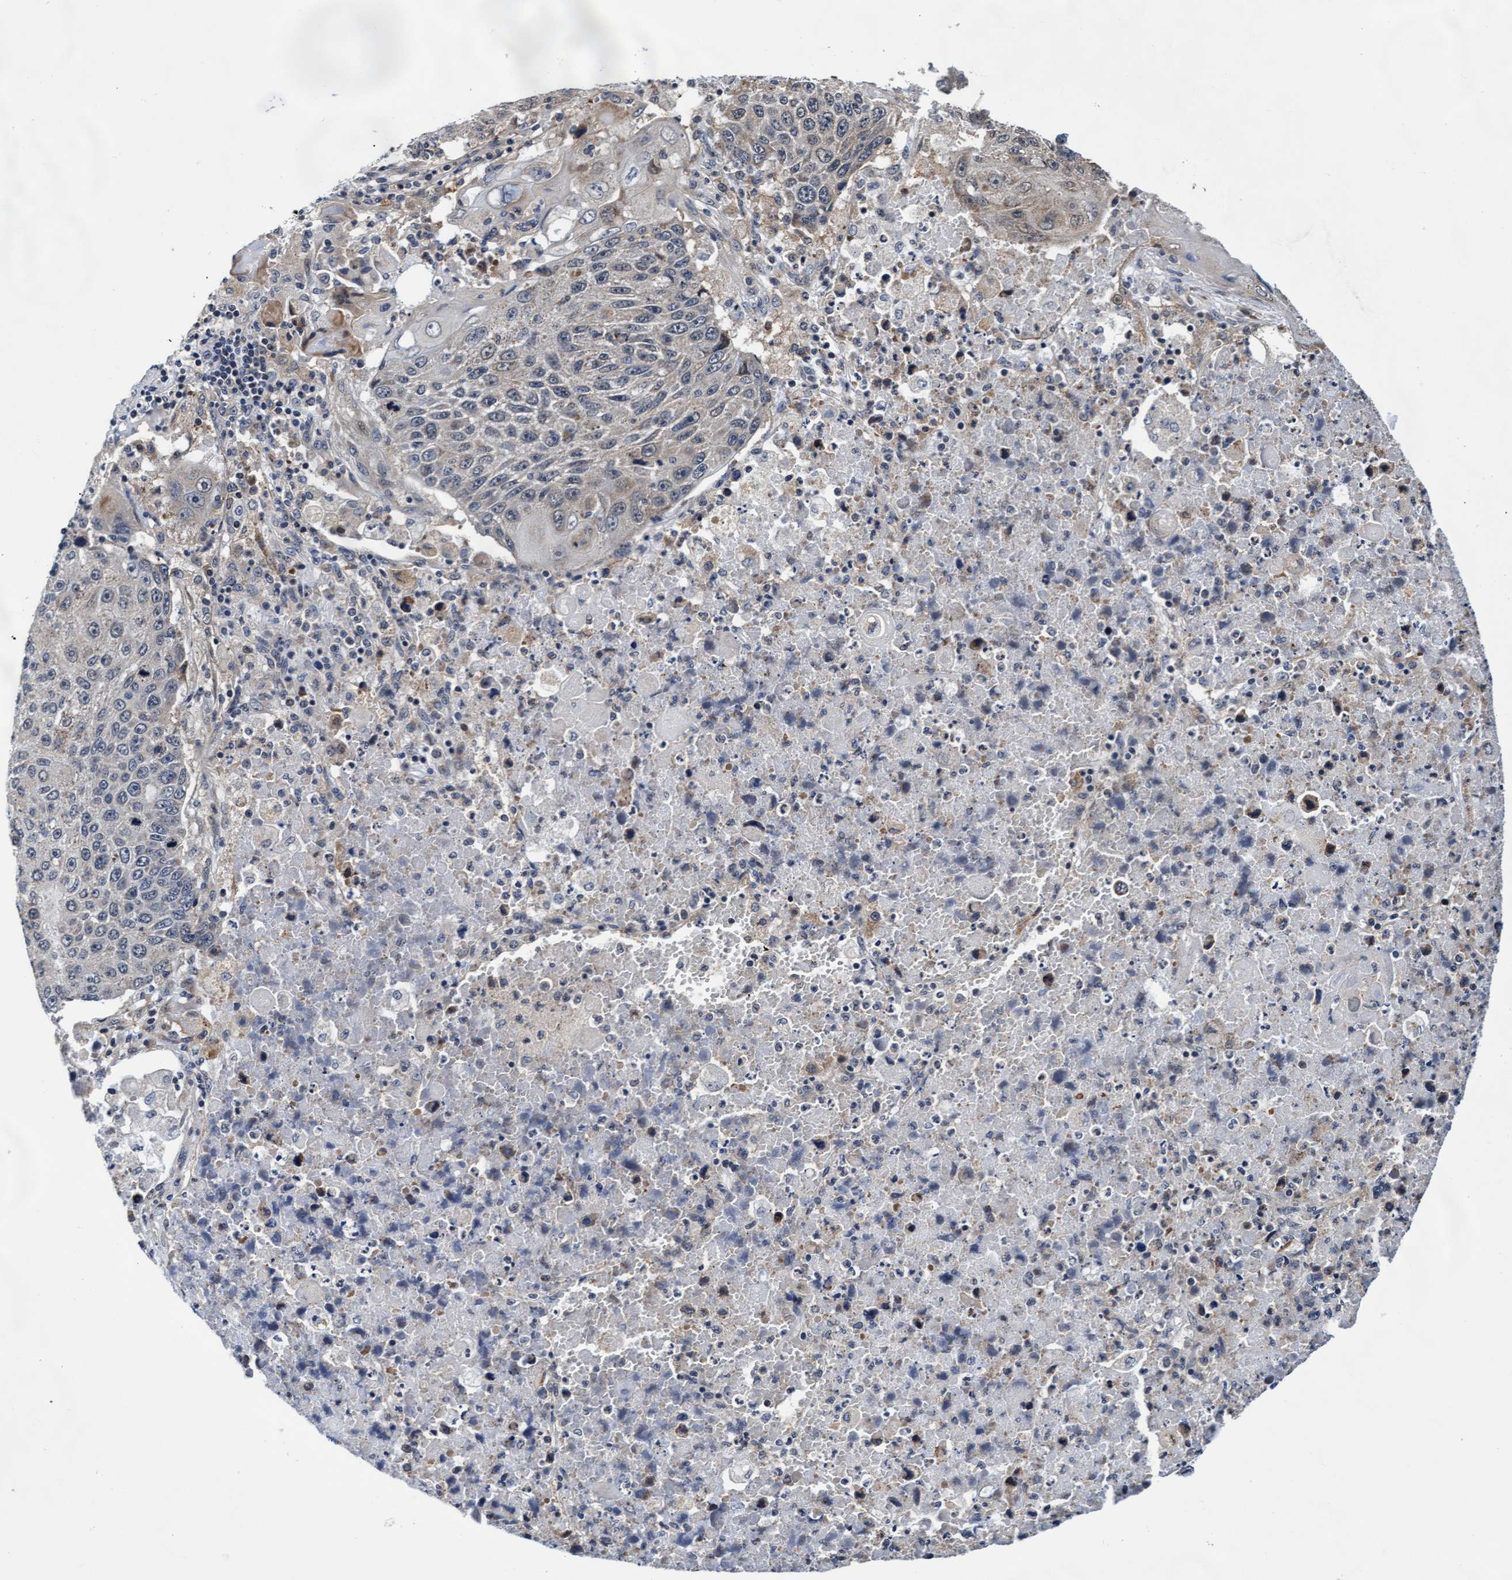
{"staining": {"intensity": "weak", "quantity": "<25%", "location": "cytoplasmic/membranous"}, "tissue": "lung cancer", "cell_type": "Tumor cells", "image_type": "cancer", "snomed": [{"axis": "morphology", "description": "Squamous cell carcinoma, NOS"}, {"axis": "topography", "description": "Lung"}], "caption": "Lung cancer (squamous cell carcinoma) stained for a protein using immunohistochemistry shows no positivity tumor cells.", "gene": "EFCAB13", "patient": {"sex": "male", "age": 61}}